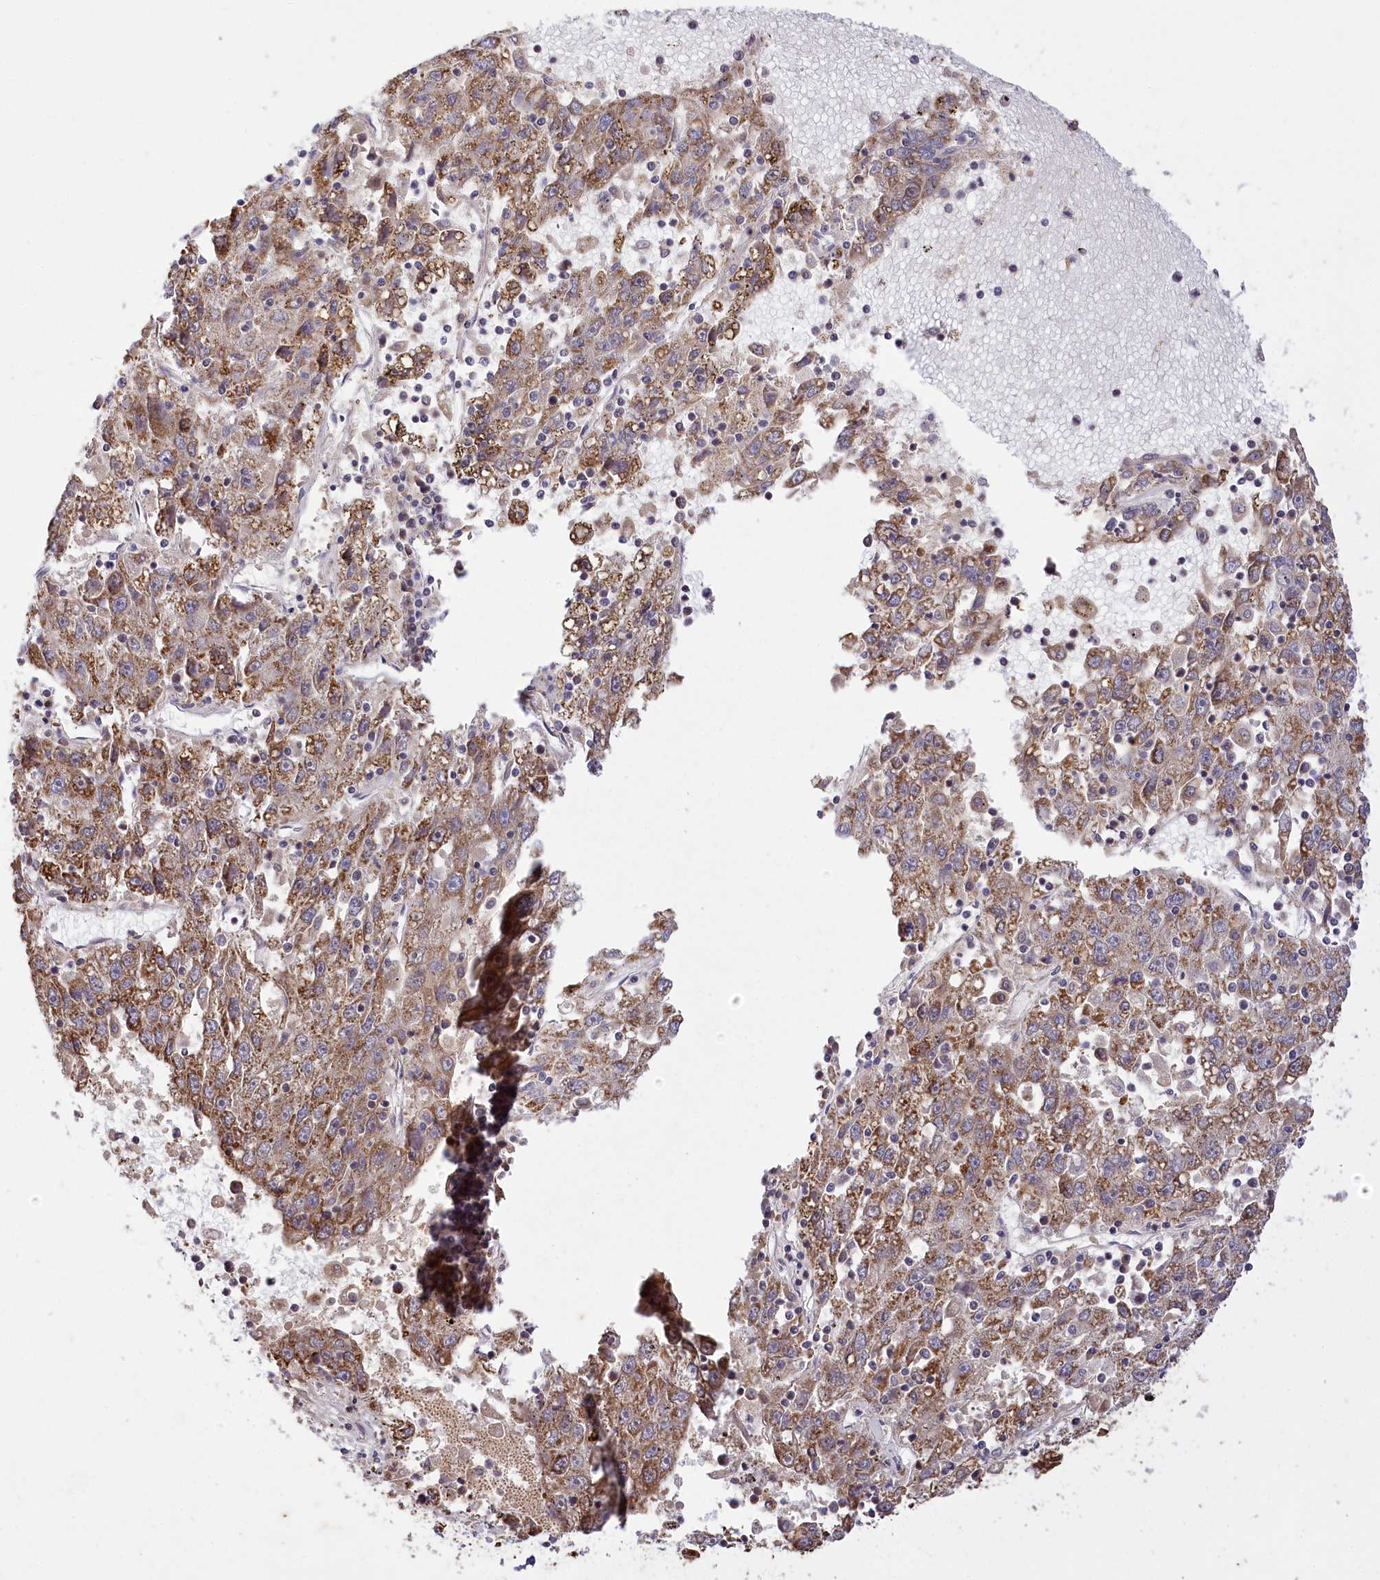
{"staining": {"intensity": "moderate", "quantity": ">75%", "location": "cytoplasmic/membranous"}, "tissue": "liver cancer", "cell_type": "Tumor cells", "image_type": "cancer", "snomed": [{"axis": "morphology", "description": "Carcinoma, Hepatocellular, NOS"}, {"axis": "topography", "description": "Liver"}], "caption": "Immunohistochemistry (IHC) image of human liver hepatocellular carcinoma stained for a protein (brown), which displays medium levels of moderate cytoplasmic/membranous expression in about >75% of tumor cells.", "gene": "CARD19", "patient": {"sex": "male", "age": 49}}